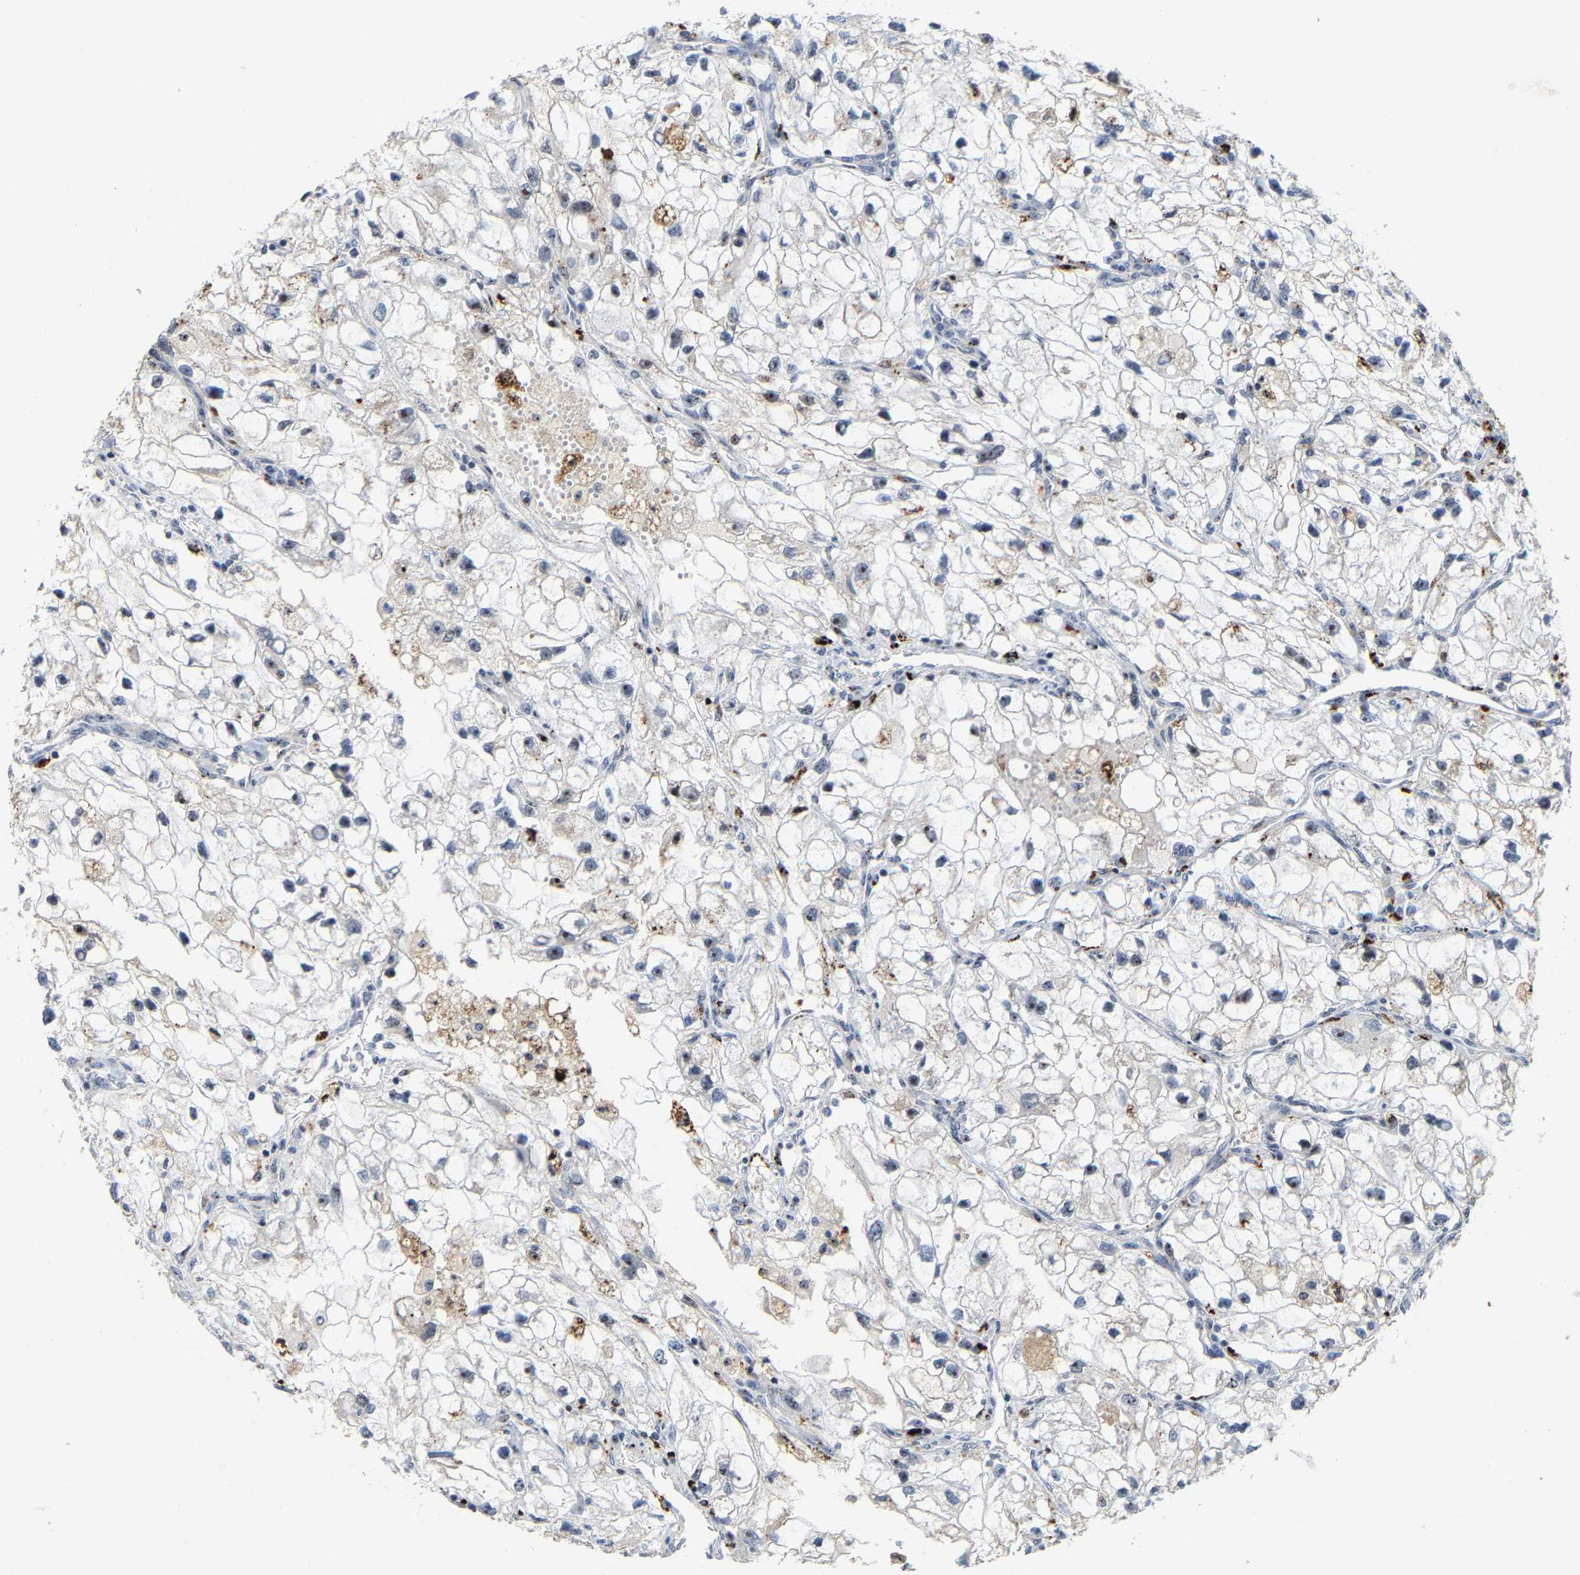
{"staining": {"intensity": "weak", "quantity": "<25%", "location": "nuclear"}, "tissue": "renal cancer", "cell_type": "Tumor cells", "image_type": "cancer", "snomed": [{"axis": "morphology", "description": "Adenocarcinoma, NOS"}, {"axis": "topography", "description": "Kidney"}], "caption": "Image shows no significant protein expression in tumor cells of renal cancer (adenocarcinoma).", "gene": "NOP58", "patient": {"sex": "female", "age": 70}}